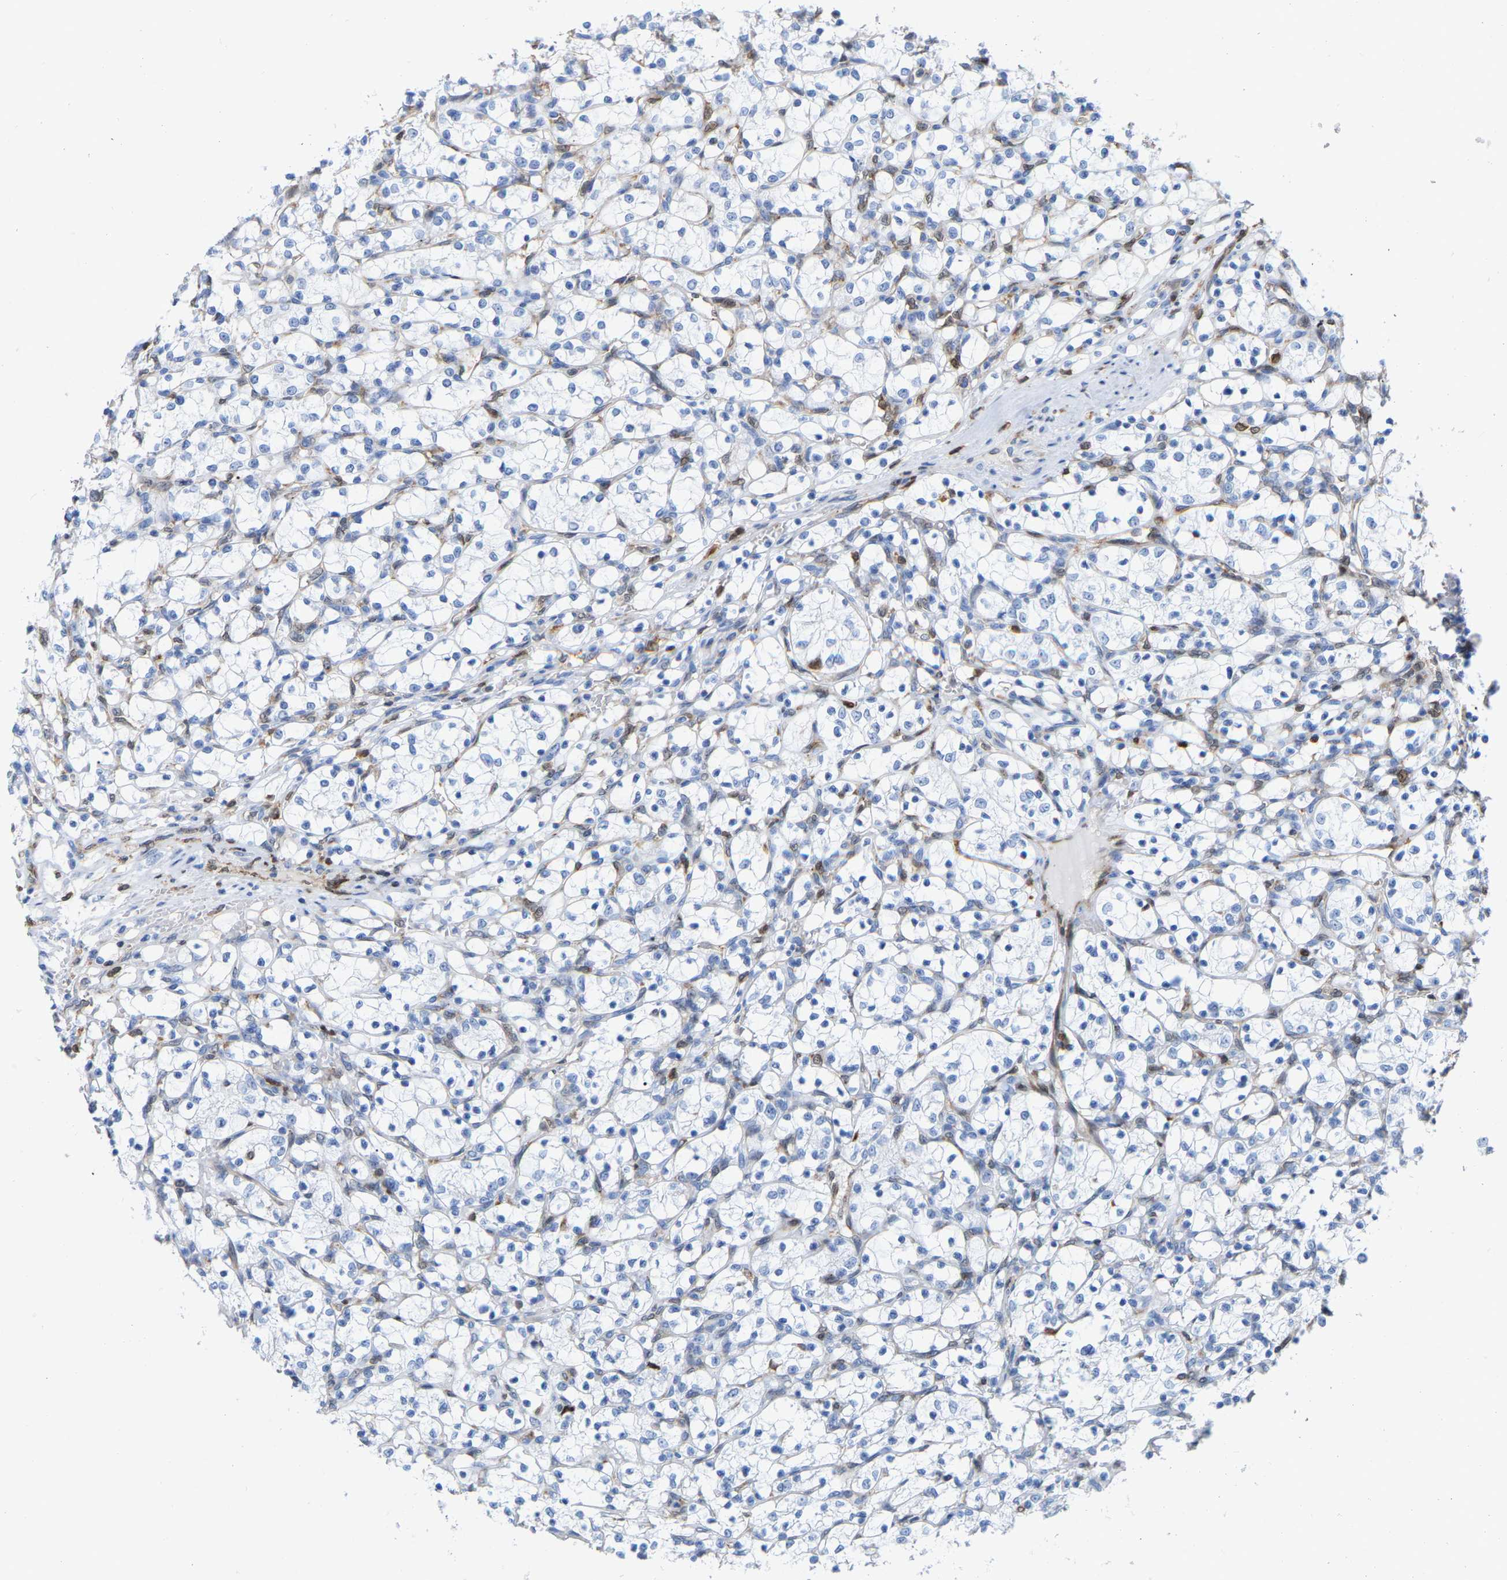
{"staining": {"intensity": "negative", "quantity": "none", "location": "none"}, "tissue": "renal cancer", "cell_type": "Tumor cells", "image_type": "cancer", "snomed": [{"axis": "morphology", "description": "Adenocarcinoma, NOS"}, {"axis": "topography", "description": "Kidney"}], "caption": "IHC image of neoplastic tissue: adenocarcinoma (renal) stained with DAB exhibits no significant protein expression in tumor cells. (IHC, brightfield microscopy, high magnification).", "gene": "GIMAP4", "patient": {"sex": "female", "age": 69}}